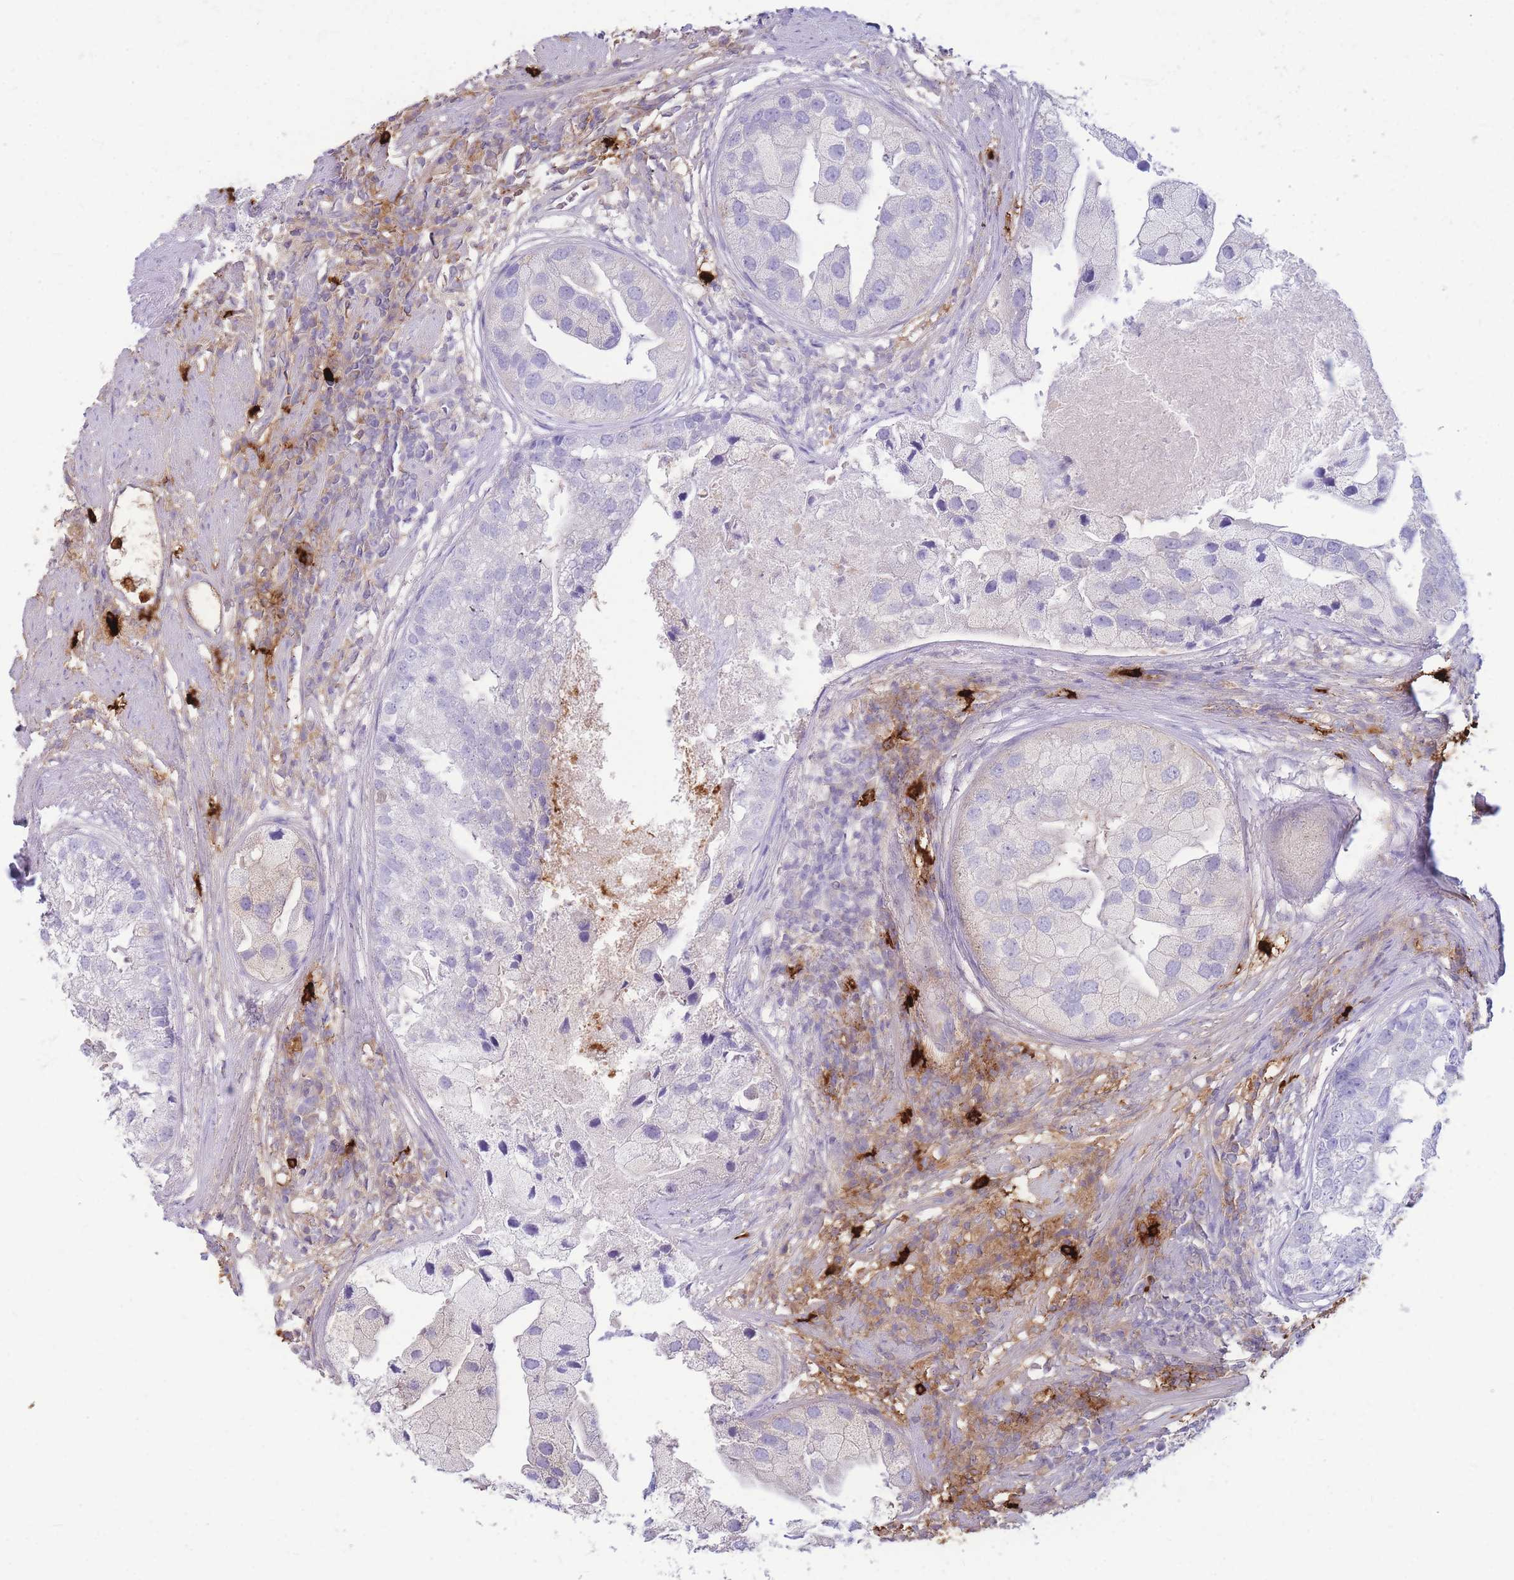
{"staining": {"intensity": "negative", "quantity": "none", "location": "none"}, "tissue": "prostate cancer", "cell_type": "Tumor cells", "image_type": "cancer", "snomed": [{"axis": "morphology", "description": "Adenocarcinoma, High grade"}, {"axis": "topography", "description": "Prostate"}], "caption": "IHC of prostate high-grade adenocarcinoma shows no staining in tumor cells.", "gene": "TPSAB1", "patient": {"sex": "male", "age": 62}}